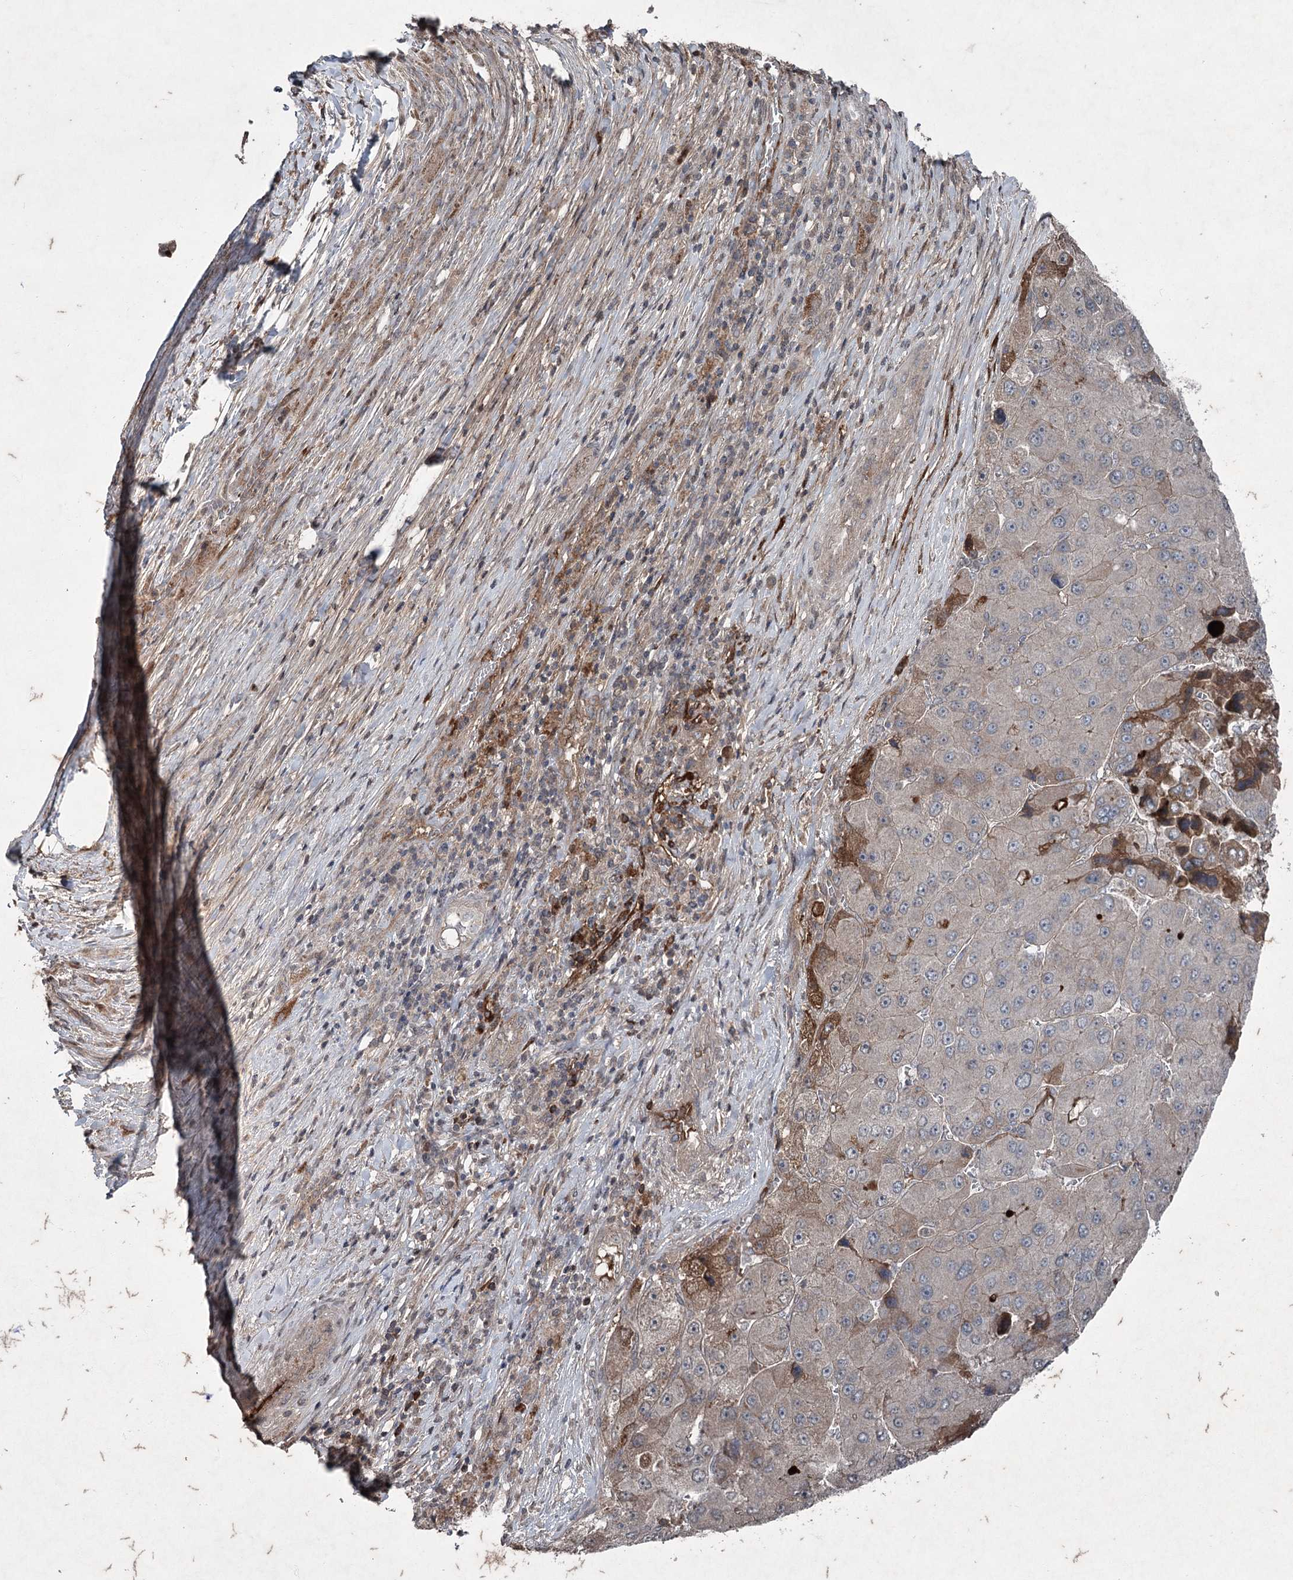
{"staining": {"intensity": "weak", "quantity": "<25%", "location": "cytoplasmic/membranous"}, "tissue": "liver cancer", "cell_type": "Tumor cells", "image_type": "cancer", "snomed": [{"axis": "morphology", "description": "Carcinoma, Hepatocellular, NOS"}, {"axis": "topography", "description": "Liver"}], "caption": "The image shows no significant staining in tumor cells of liver hepatocellular carcinoma. (Brightfield microscopy of DAB (3,3'-diaminobenzidine) immunohistochemistry (IHC) at high magnification).", "gene": "PGLYRP2", "patient": {"sex": "female", "age": 73}}